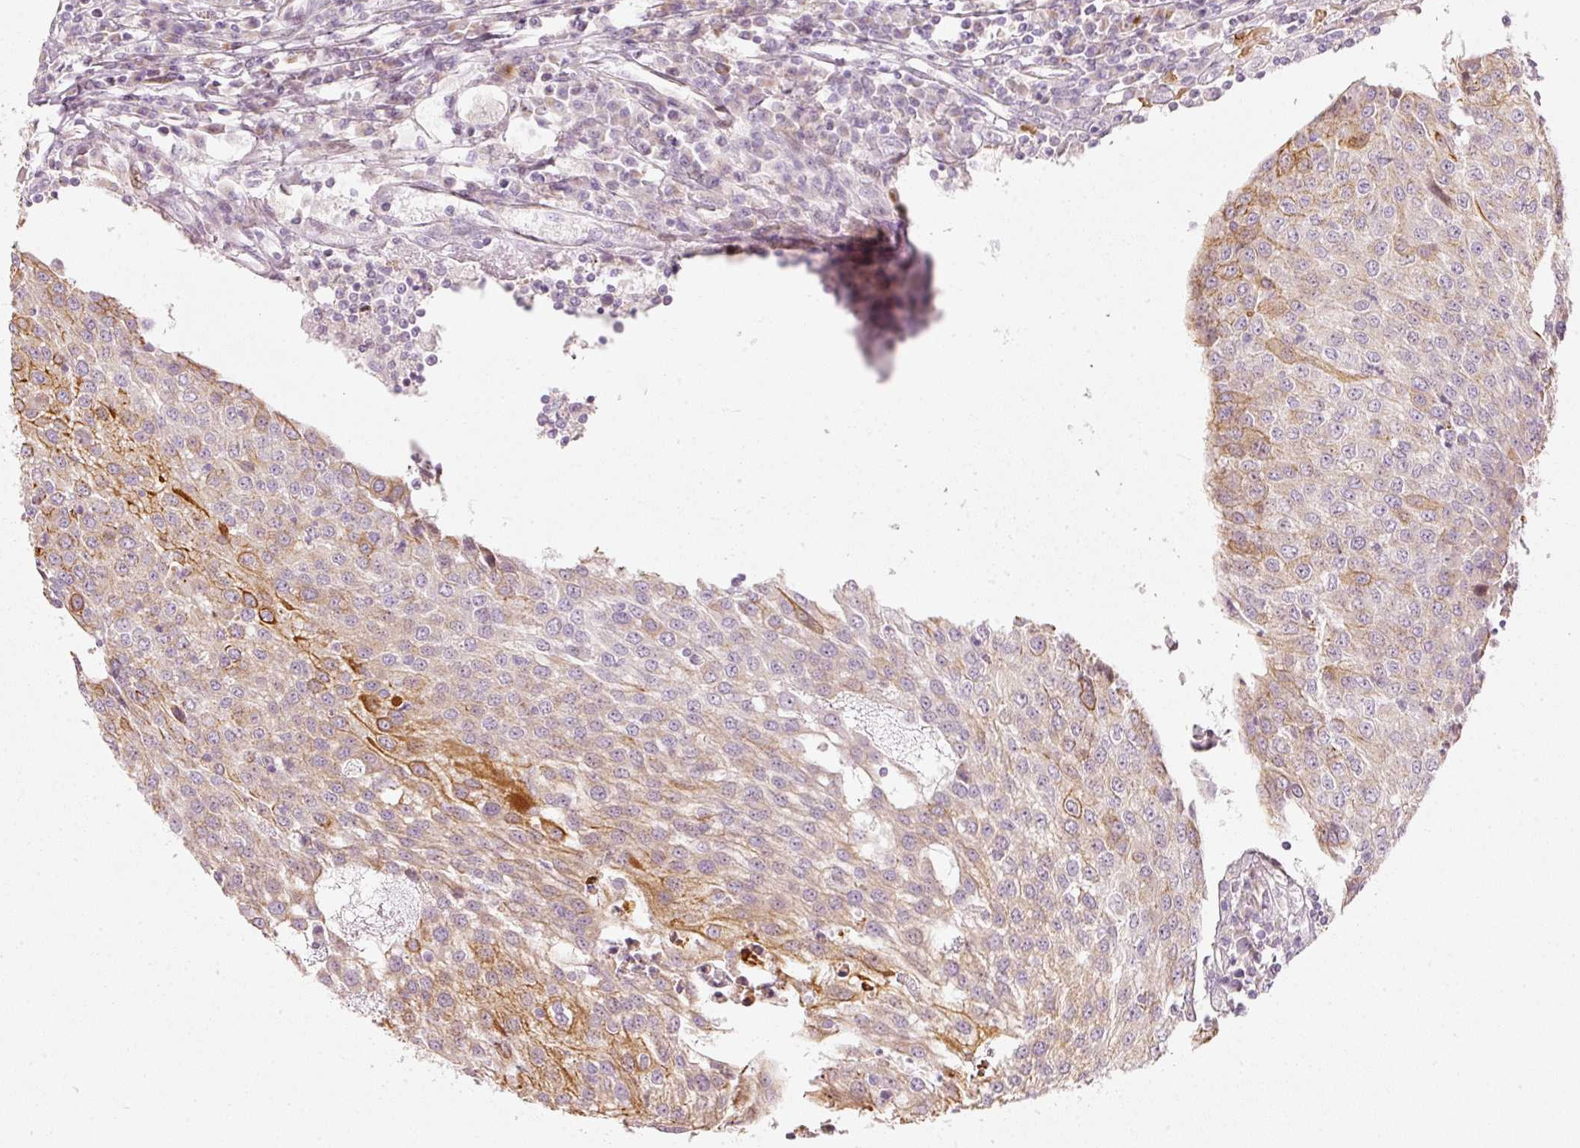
{"staining": {"intensity": "moderate", "quantity": "<25%", "location": "cytoplasmic/membranous"}, "tissue": "urothelial cancer", "cell_type": "Tumor cells", "image_type": "cancer", "snomed": [{"axis": "morphology", "description": "Urothelial carcinoma, High grade"}, {"axis": "topography", "description": "Urinary bladder"}], "caption": "Tumor cells display low levels of moderate cytoplasmic/membranous staining in approximately <25% of cells in high-grade urothelial carcinoma.", "gene": "SLC20A1", "patient": {"sex": "female", "age": 85}}